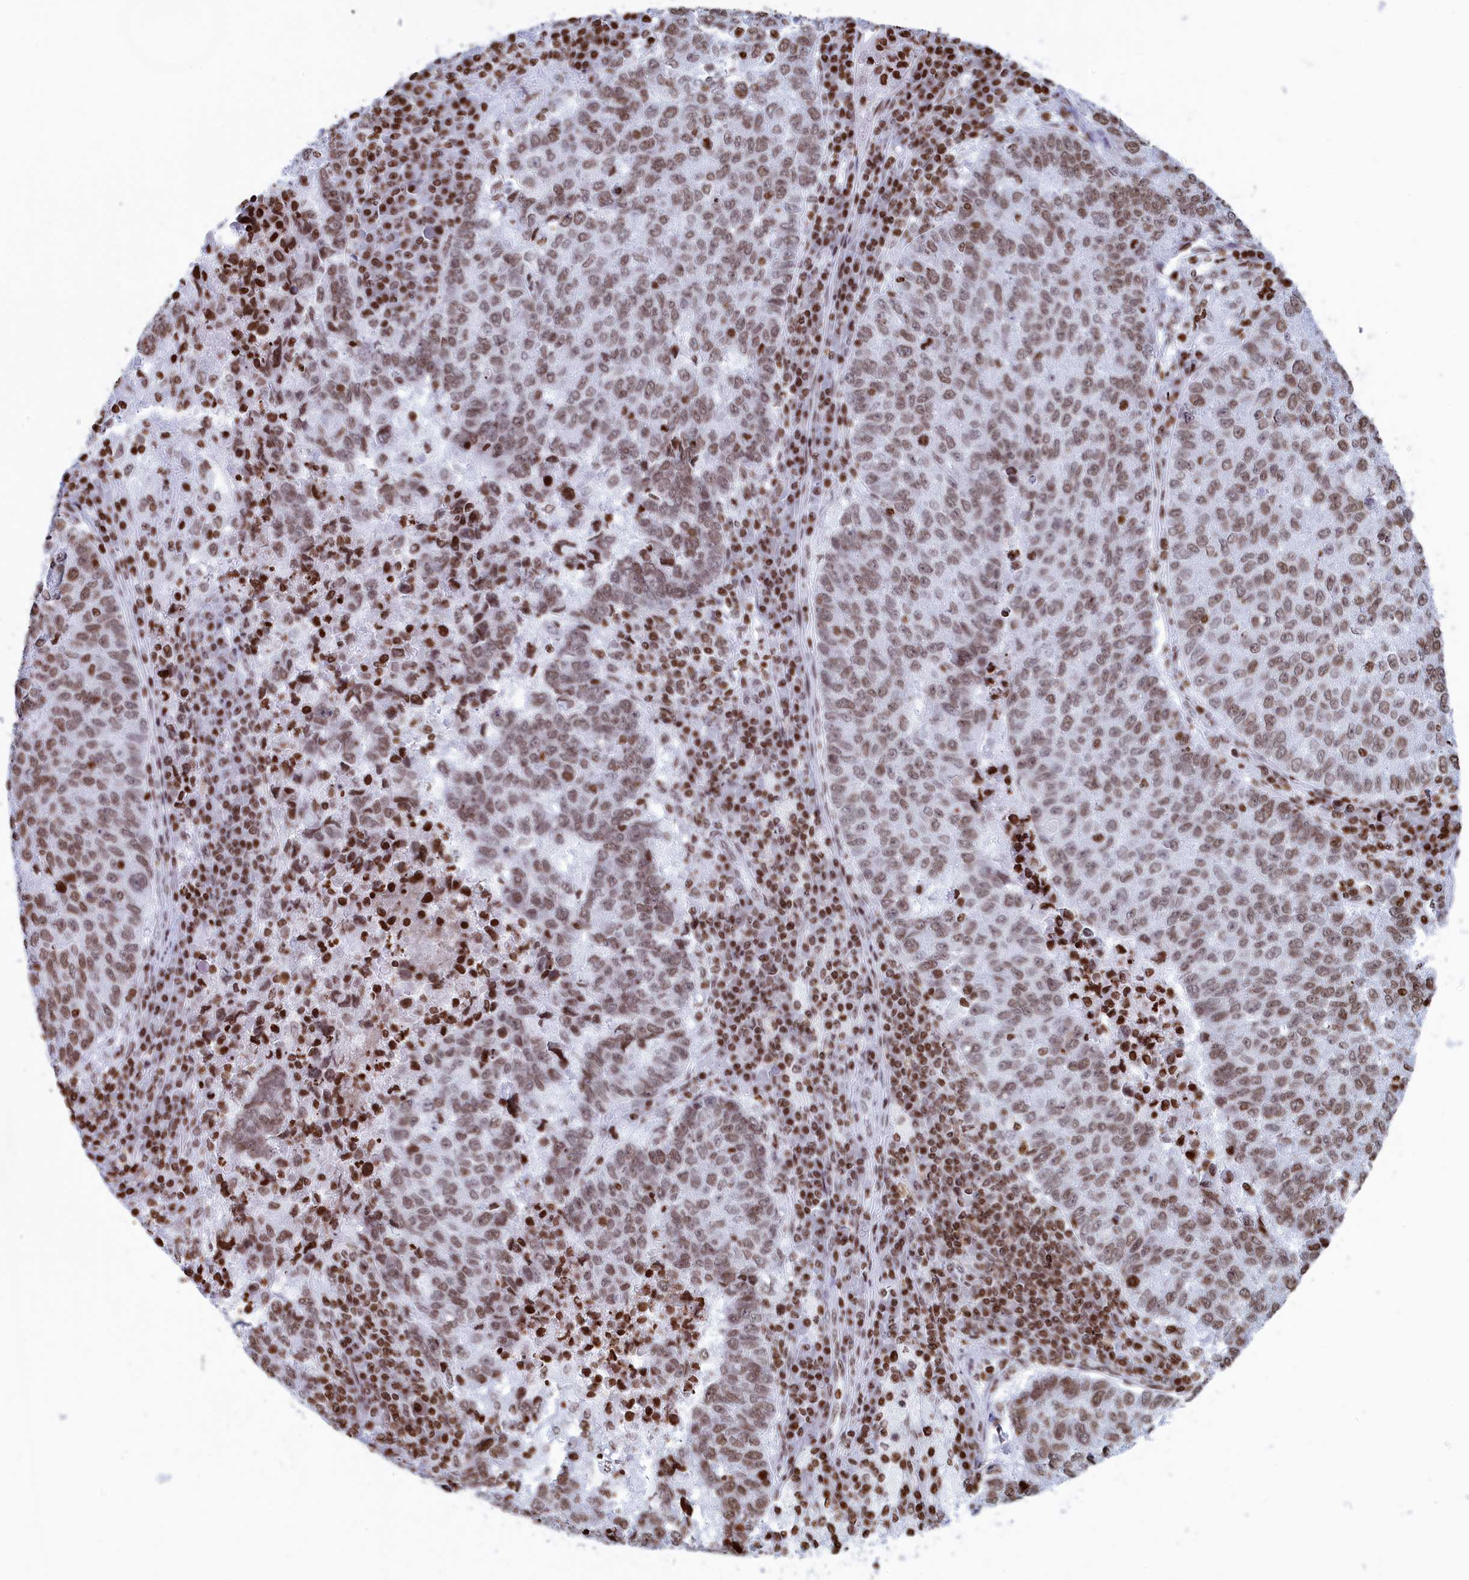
{"staining": {"intensity": "moderate", "quantity": ">75%", "location": "nuclear"}, "tissue": "lung cancer", "cell_type": "Tumor cells", "image_type": "cancer", "snomed": [{"axis": "morphology", "description": "Squamous cell carcinoma, NOS"}, {"axis": "topography", "description": "Lung"}], "caption": "Lung cancer stained with a brown dye reveals moderate nuclear positive expression in about >75% of tumor cells.", "gene": "APOBEC3A", "patient": {"sex": "male", "age": 73}}